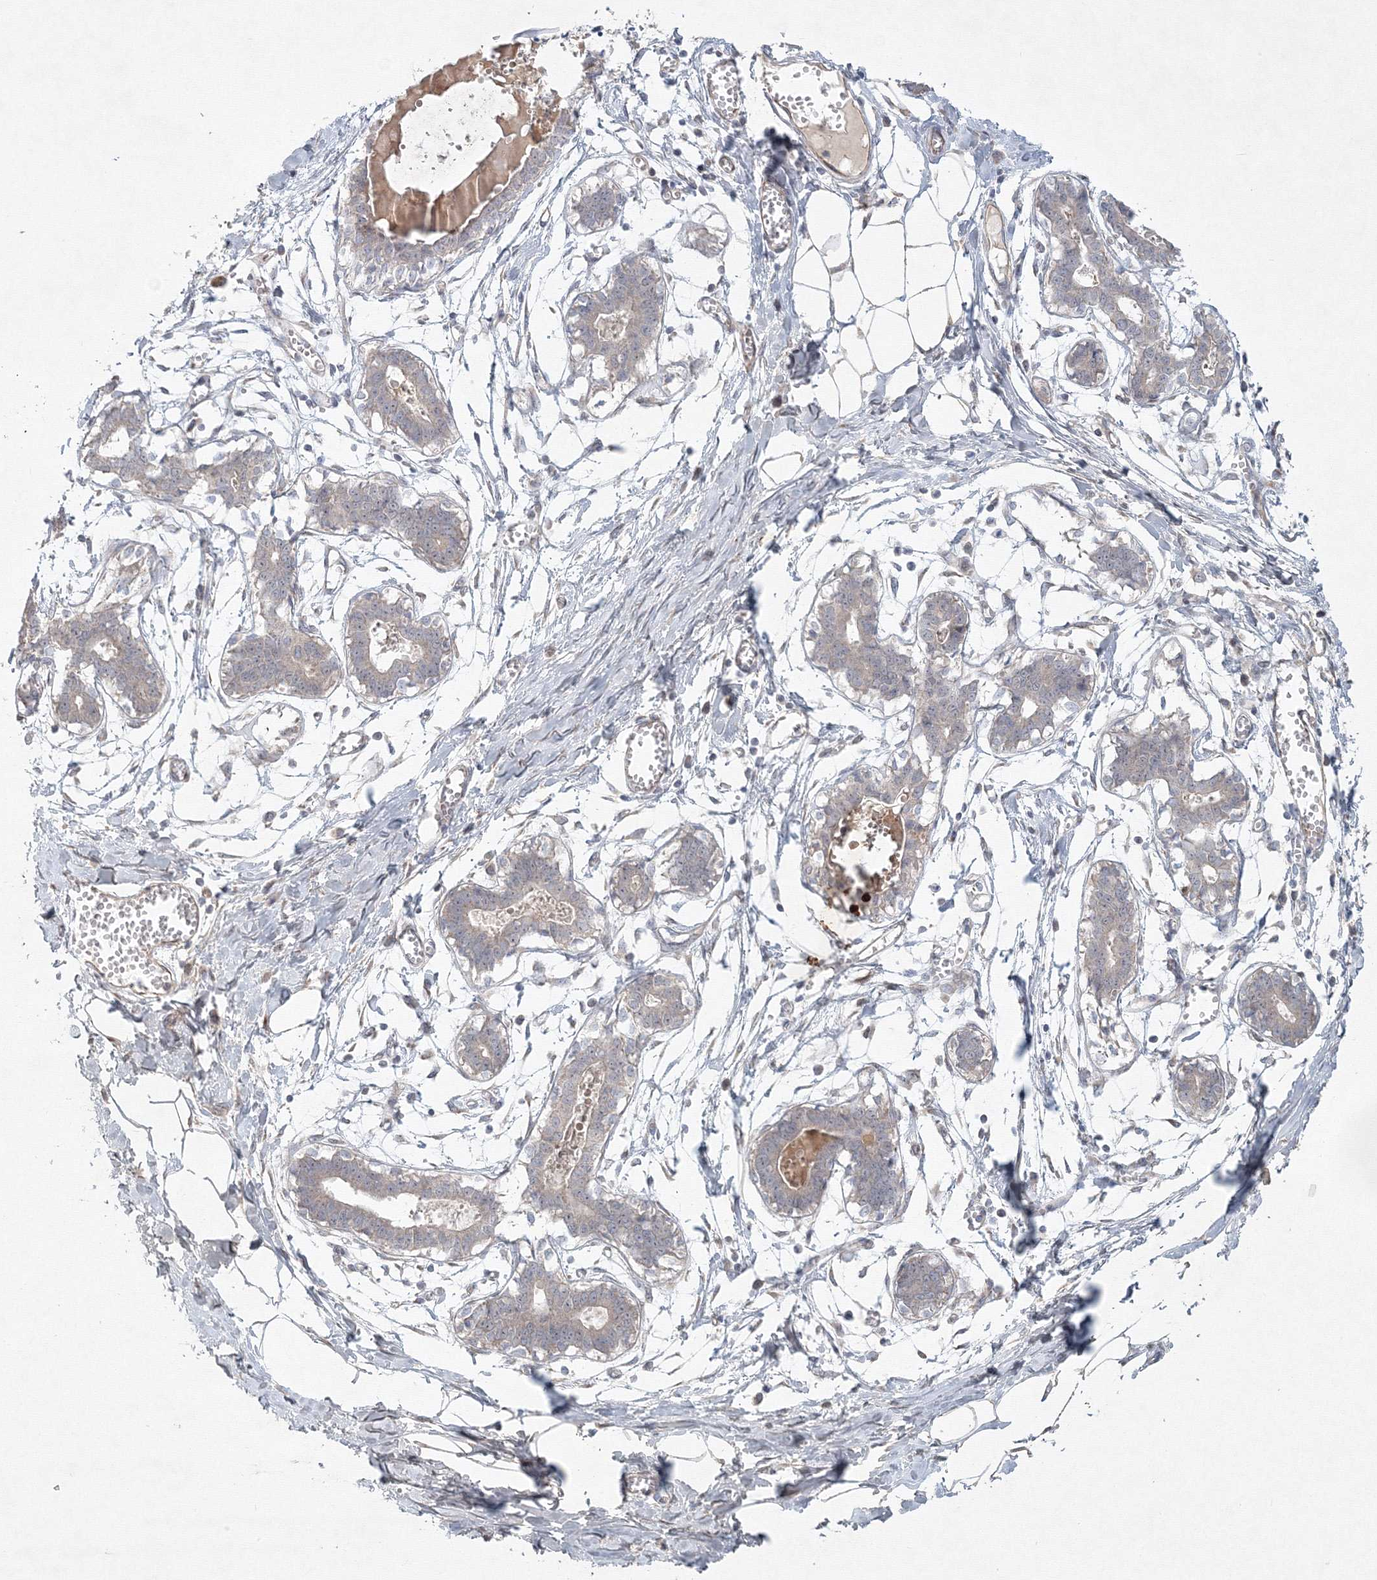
{"staining": {"intensity": "negative", "quantity": "none", "location": "none"}, "tissue": "breast", "cell_type": "Adipocytes", "image_type": "normal", "snomed": [{"axis": "morphology", "description": "Normal tissue, NOS"}, {"axis": "topography", "description": "Breast"}], "caption": "Immunohistochemistry histopathology image of benign human breast stained for a protein (brown), which exhibits no positivity in adipocytes.", "gene": "WDR49", "patient": {"sex": "female", "age": 27}}